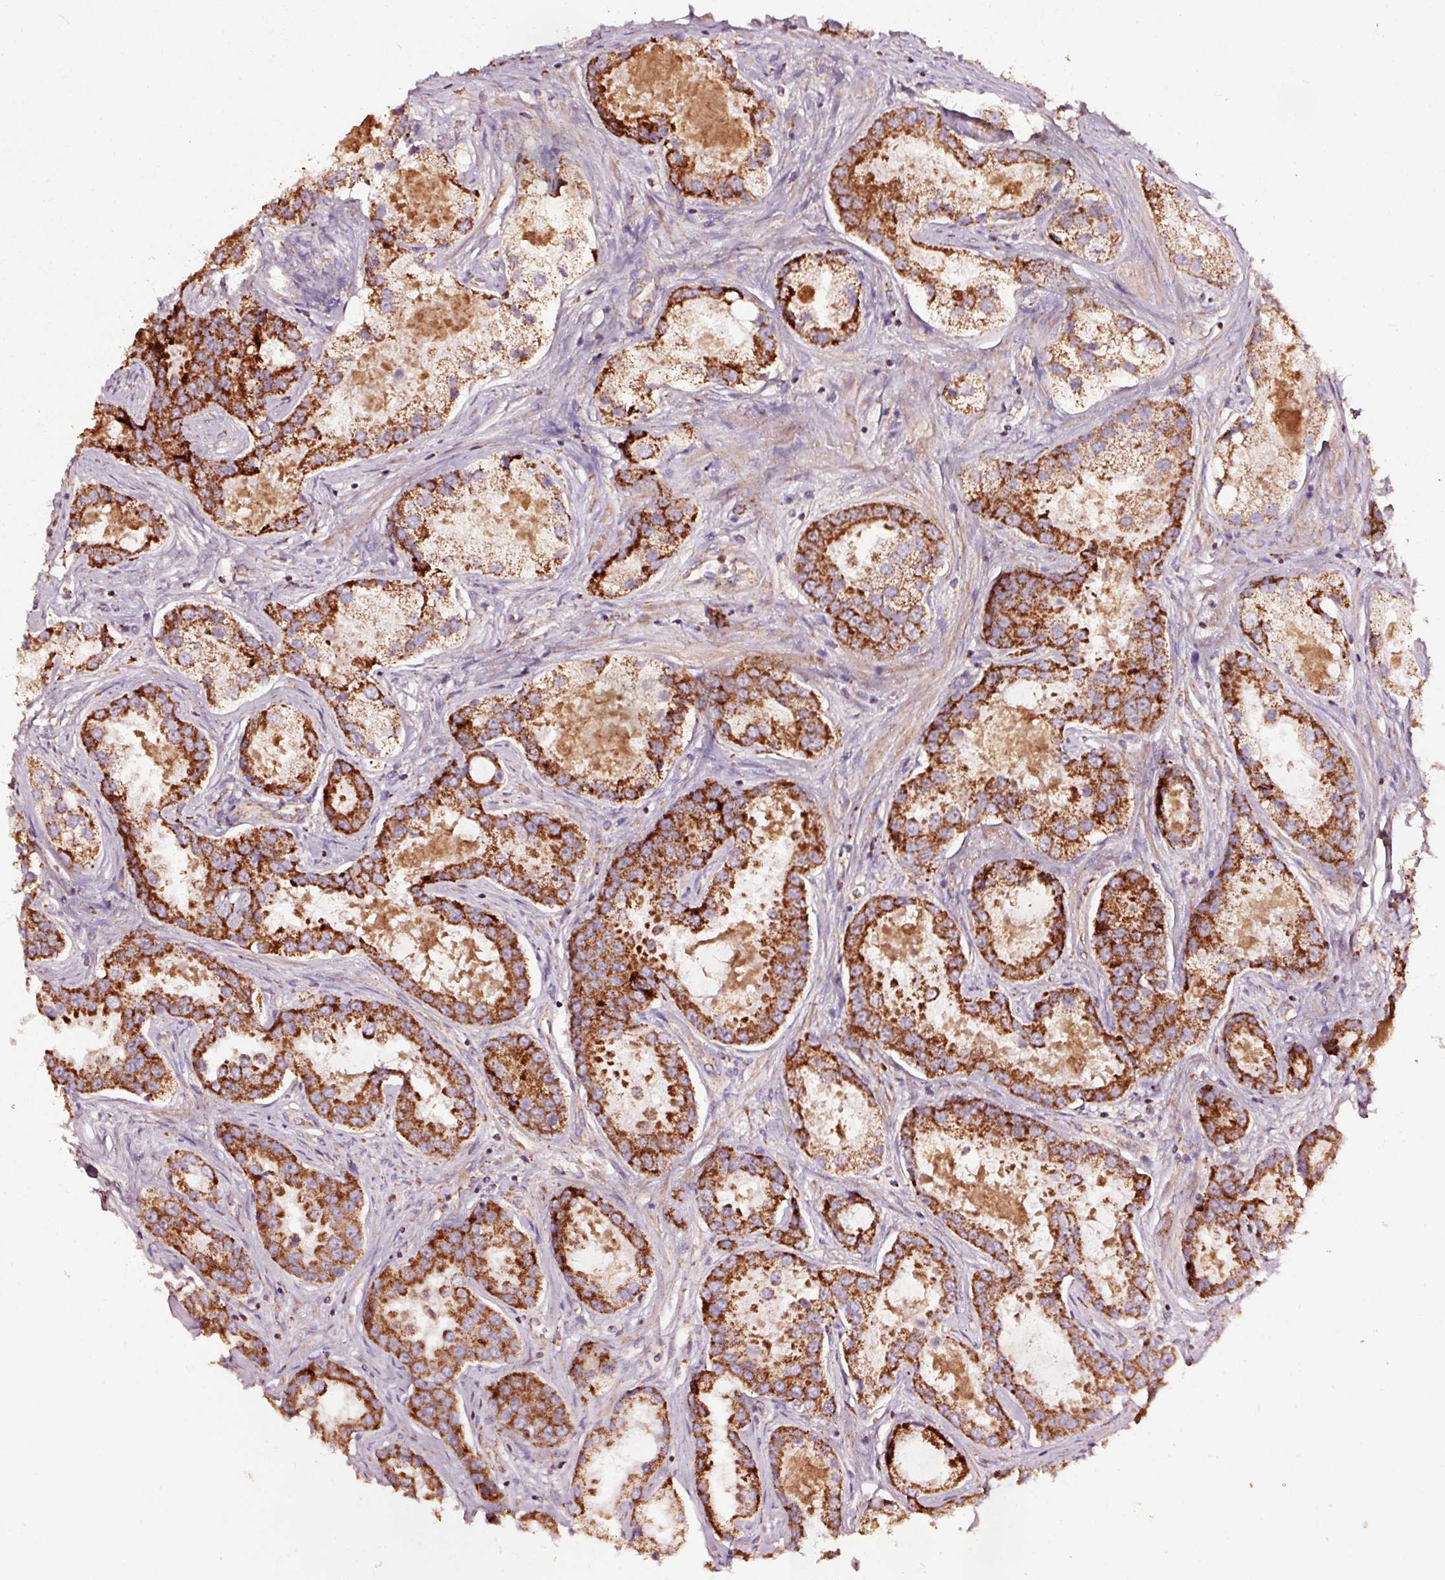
{"staining": {"intensity": "strong", "quantity": ">75%", "location": "cytoplasmic/membranous"}, "tissue": "prostate cancer", "cell_type": "Tumor cells", "image_type": "cancer", "snomed": [{"axis": "morphology", "description": "Adenocarcinoma, Low grade"}, {"axis": "topography", "description": "Prostate"}], "caption": "Prostate cancer stained with a protein marker reveals strong staining in tumor cells.", "gene": "TPM1", "patient": {"sex": "male", "age": 68}}